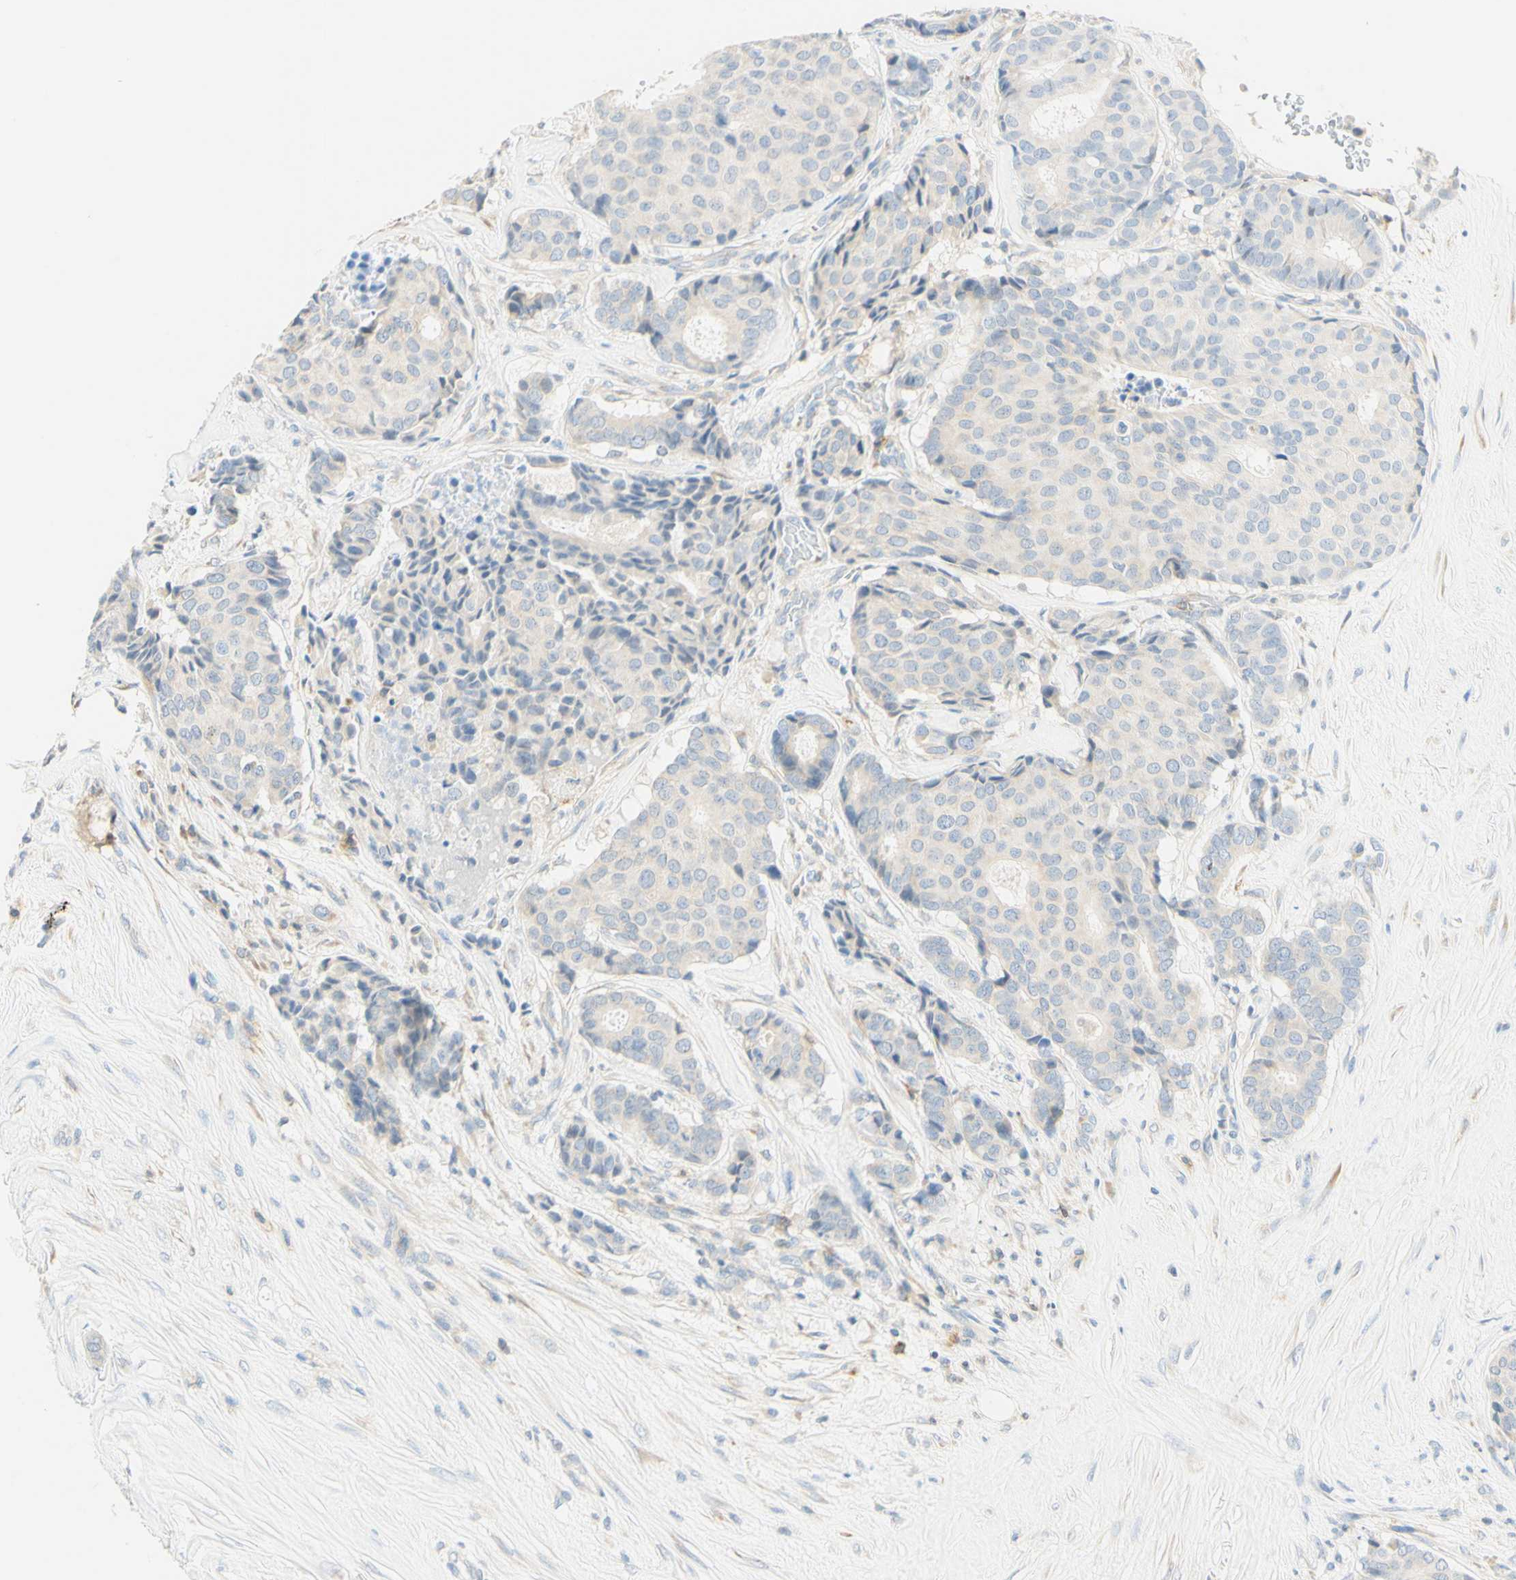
{"staining": {"intensity": "negative", "quantity": "none", "location": "none"}, "tissue": "breast cancer", "cell_type": "Tumor cells", "image_type": "cancer", "snomed": [{"axis": "morphology", "description": "Duct carcinoma"}, {"axis": "topography", "description": "Breast"}], "caption": "Histopathology image shows no protein staining in tumor cells of breast cancer tissue.", "gene": "LAT", "patient": {"sex": "female", "age": 75}}